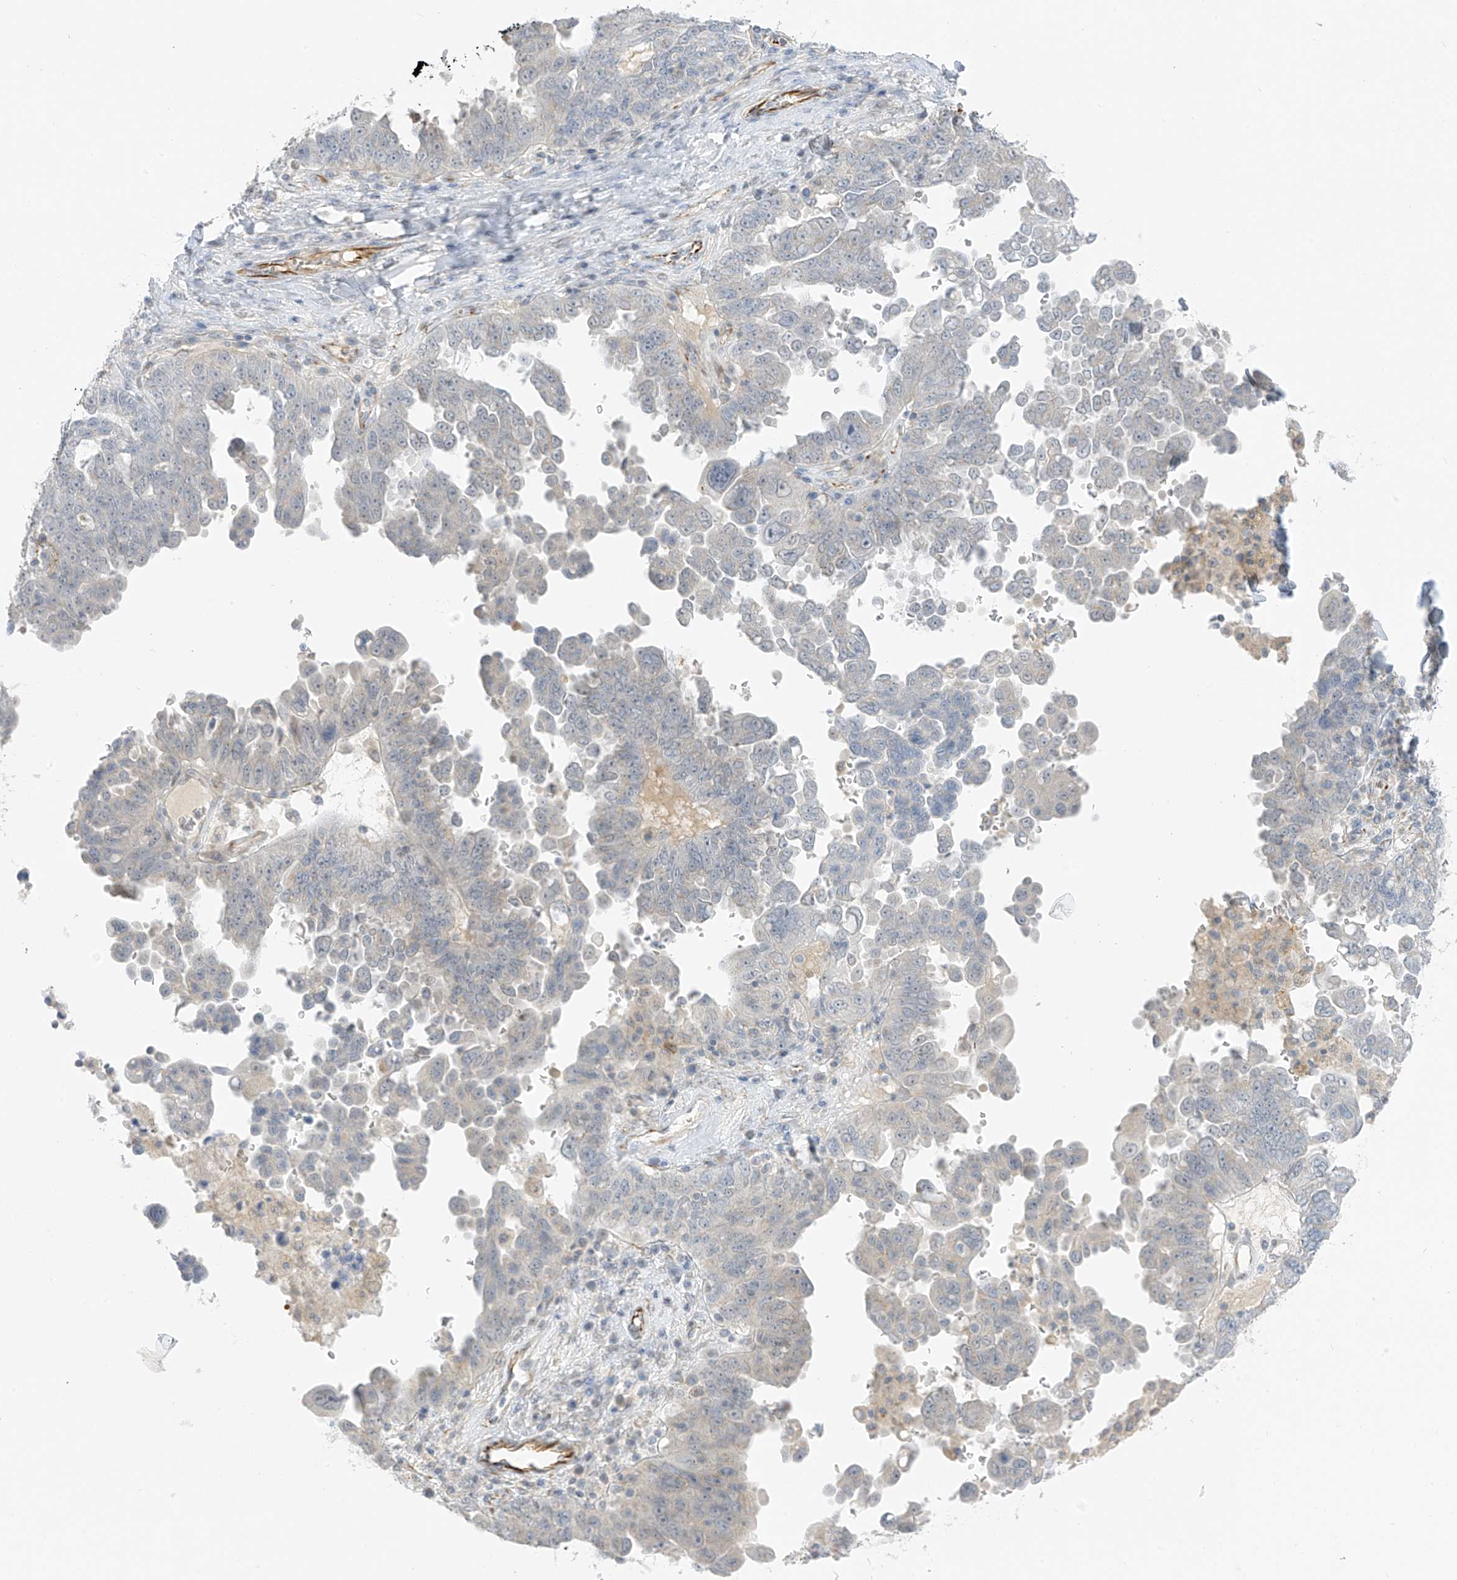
{"staining": {"intensity": "negative", "quantity": "none", "location": "none"}, "tissue": "ovarian cancer", "cell_type": "Tumor cells", "image_type": "cancer", "snomed": [{"axis": "morphology", "description": "Carcinoma, endometroid"}, {"axis": "topography", "description": "Ovary"}], "caption": "This is a micrograph of immunohistochemistry (IHC) staining of ovarian cancer (endometroid carcinoma), which shows no positivity in tumor cells. Nuclei are stained in blue.", "gene": "HS6ST2", "patient": {"sex": "female", "age": 62}}